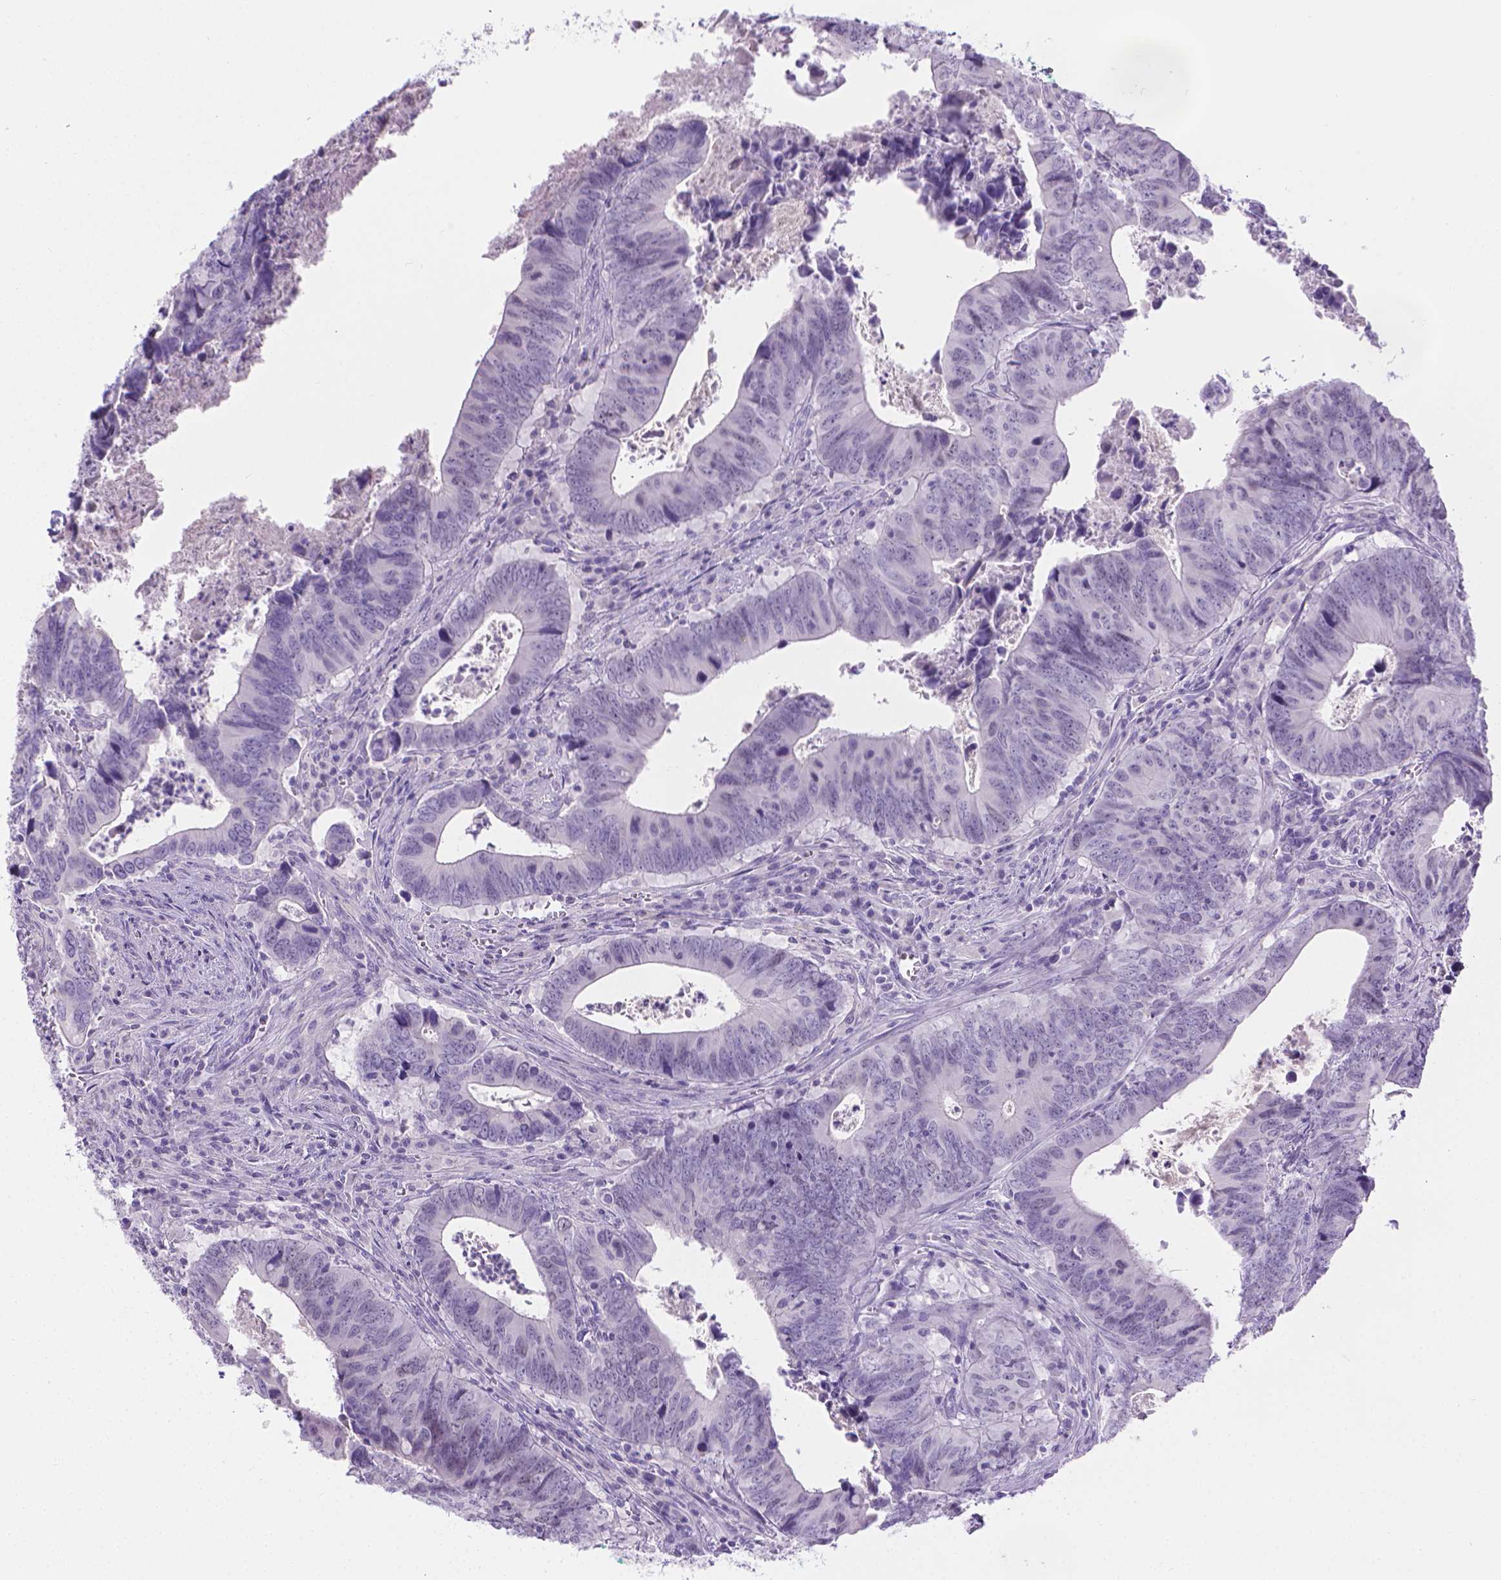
{"staining": {"intensity": "negative", "quantity": "none", "location": "none"}, "tissue": "colorectal cancer", "cell_type": "Tumor cells", "image_type": "cancer", "snomed": [{"axis": "morphology", "description": "Adenocarcinoma, NOS"}, {"axis": "topography", "description": "Colon"}], "caption": "Immunohistochemistry (IHC) of human adenocarcinoma (colorectal) displays no positivity in tumor cells.", "gene": "SPAG6", "patient": {"sex": "female", "age": 82}}